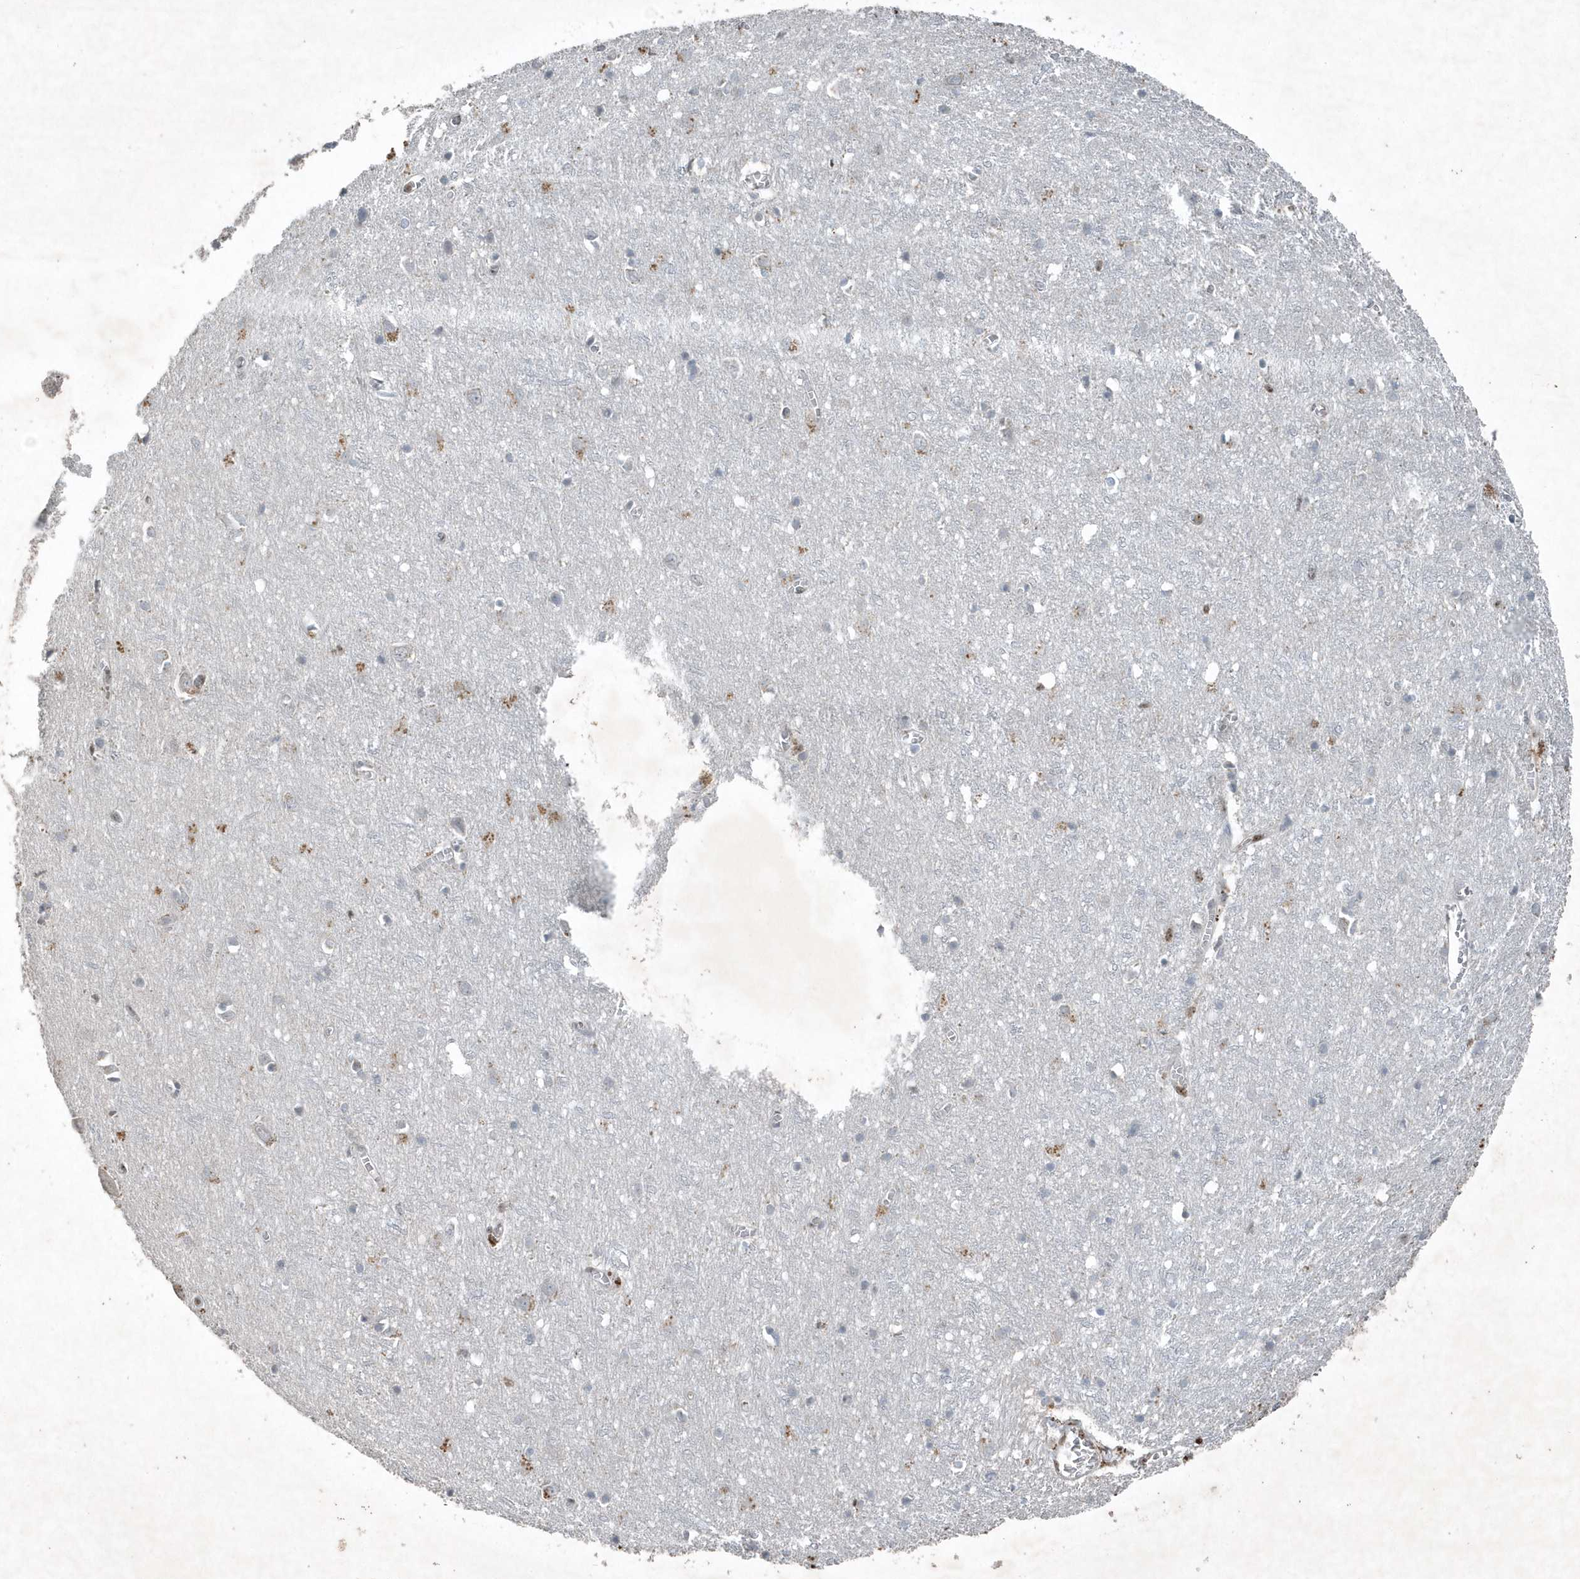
{"staining": {"intensity": "negative", "quantity": "none", "location": "none"}, "tissue": "cerebral cortex", "cell_type": "Endothelial cells", "image_type": "normal", "snomed": [{"axis": "morphology", "description": "Normal tissue, NOS"}, {"axis": "topography", "description": "Cerebral cortex"}], "caption": "Cerebral cortex stained for a protein using IHC demonstrates no staining endothelial cells.", "gene": "QTRT2", "patient": {"sex": "female", "age": 64}}